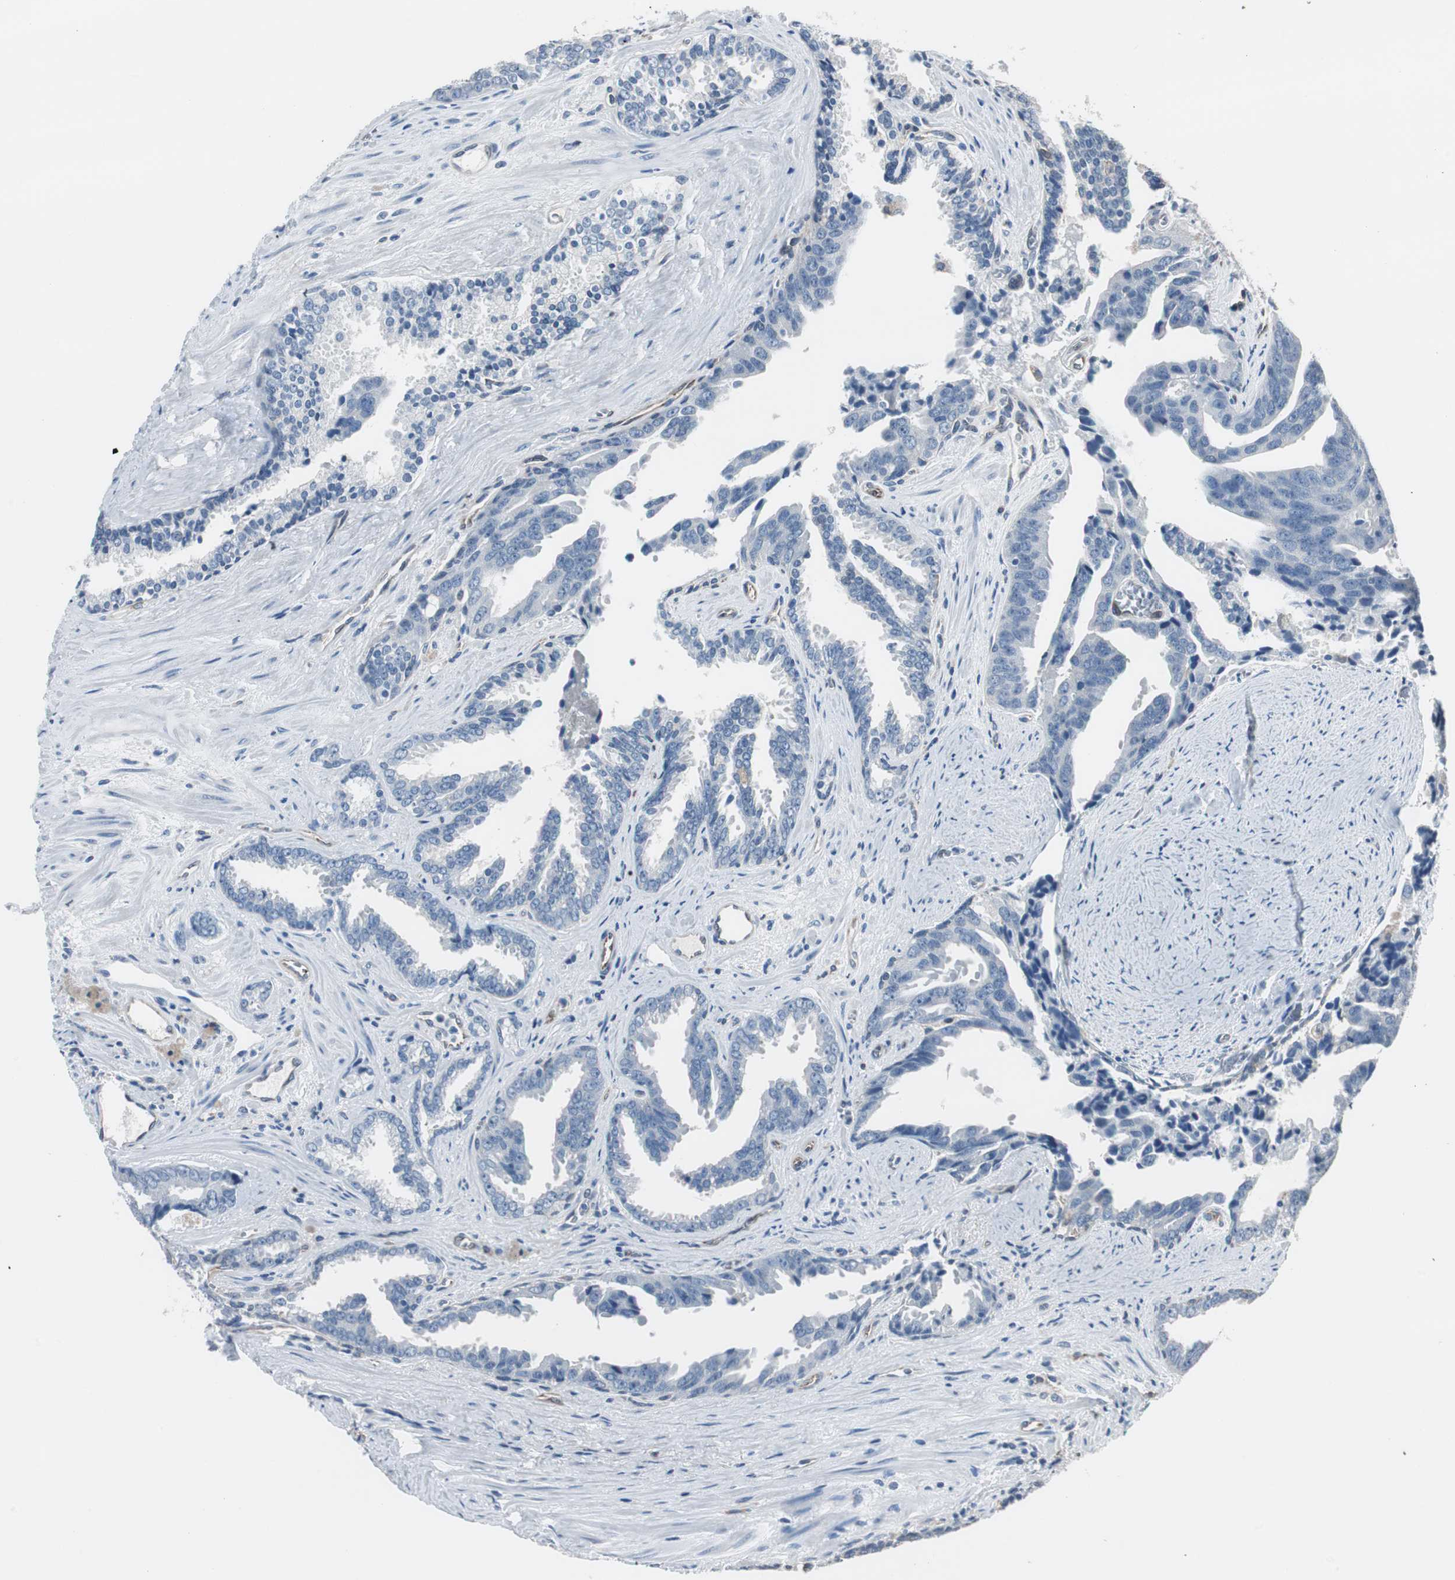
{"staining": {"intensity": "negative", "quantity": "none", "location": "none"}, "tissue": "prostate cancer", "cell_type": "Tumor cells", "image_type": "cancer", "snomed": [{"axis": "morphology", "description": "Adenocarcinoma, High grade"}, {"axis": "topography", "description": "Prostate"}], "caption": "Tumor cells are negative for brown protein staining in prostate high-grade adenocarcinoma.", "gene": "SWAP70", "patient": {"sex": "male", "age": 67}}